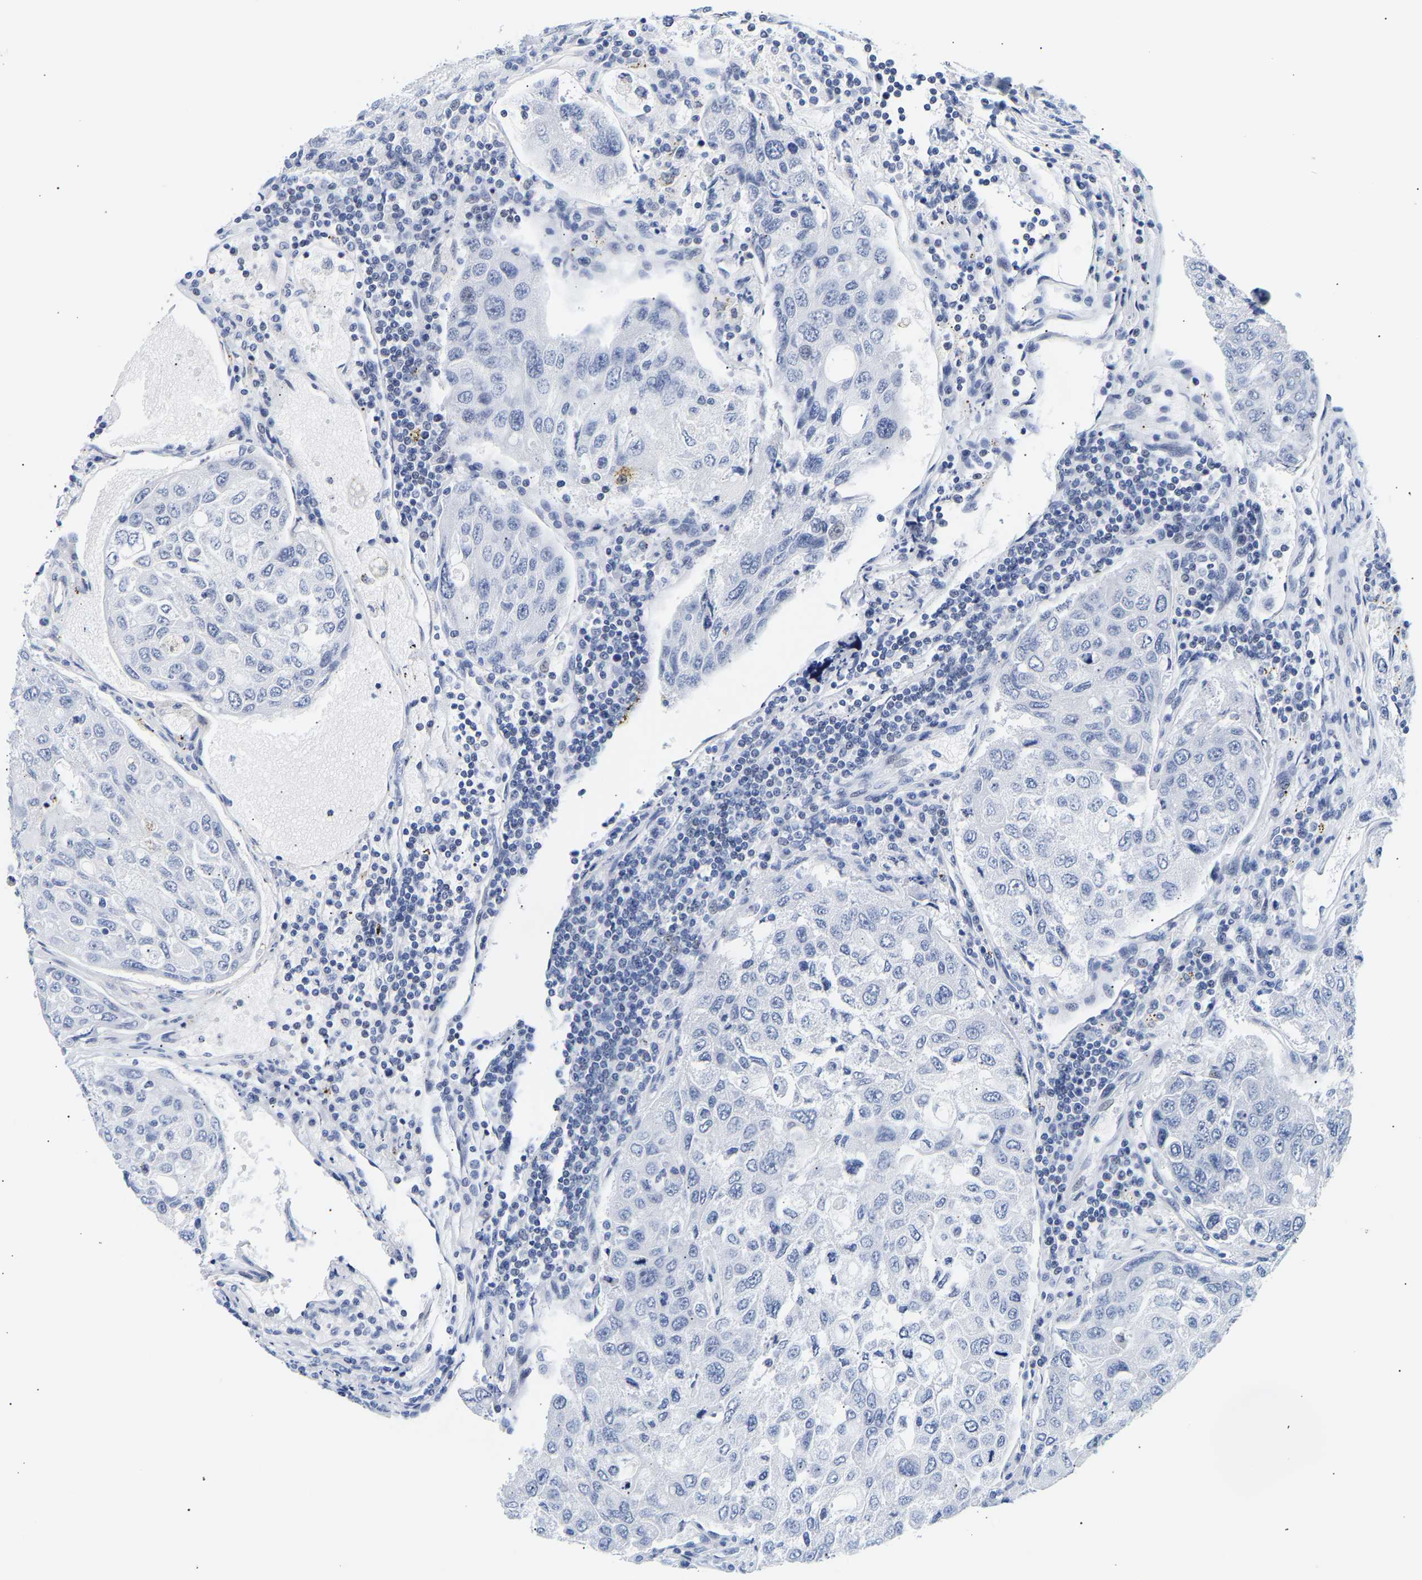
{"staining": {"intensity": "negative", "quantity": "none", "location": "none"}, "tissue": "urothelial cancer", "cell_type": "Tumor cells", "image_type": "cancer", "snomed": [{"axis": "morphology", "description": "Urothelial carcinoma, High grade"}, {"axis": "topography", "description": "Lymph node"}, {"axis": "topography", "description": "Urinary bladder"}], "caption": "Urothelial cancer was stained to show a protein in brown. There is no significant positivity in tumor cells. (DAB immunohistochemistry (IHC), high magnification).", "gene": "SPINK2", "patient": {"sex": "male", "age": 51}}